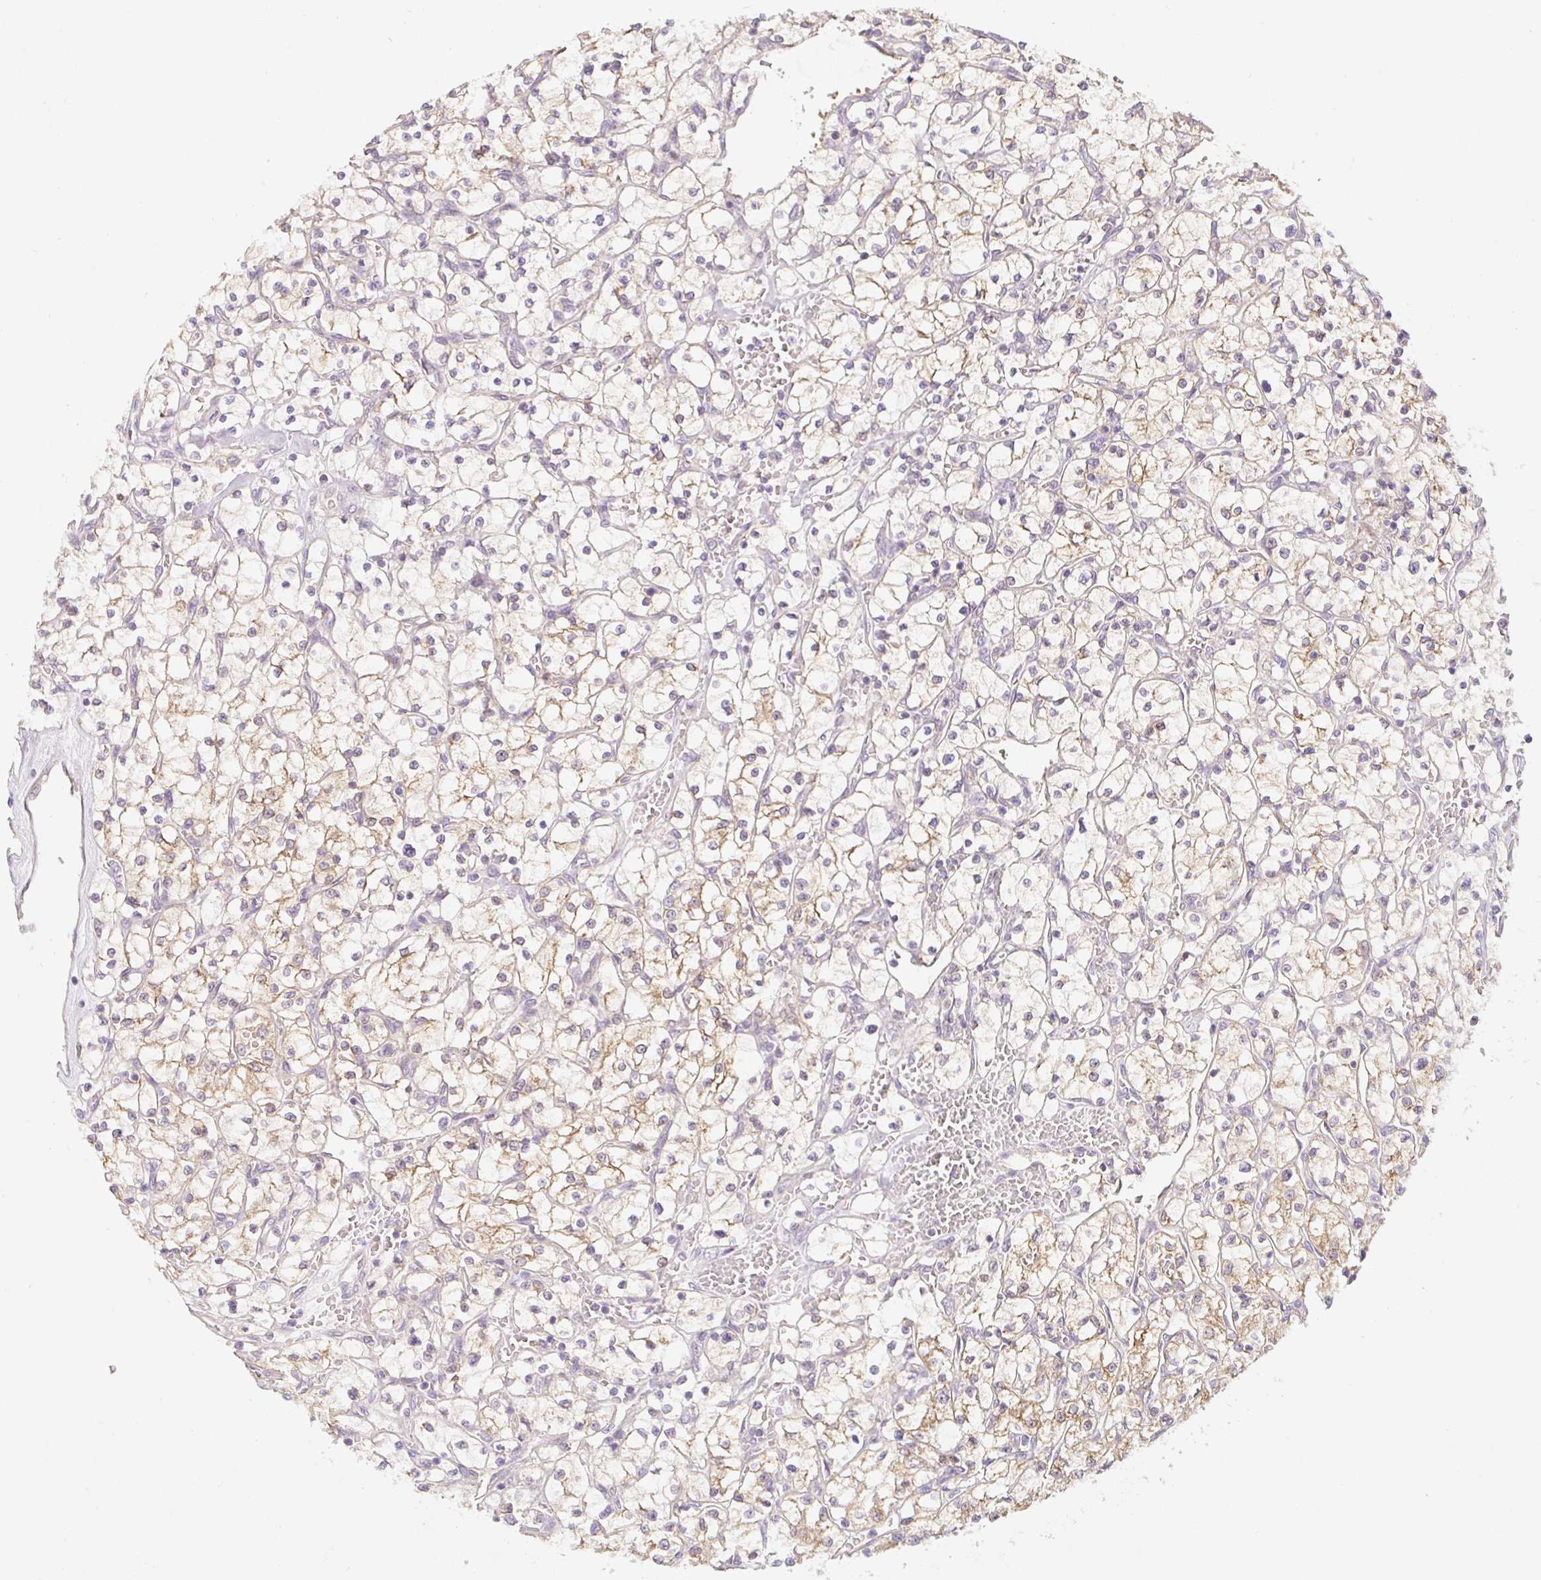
{"staining": {"intensity": "weak", "quantity": "25%-75%", "location": "cytoplasmic/membranous"}, "tissue": "renal cancer", "cell_type": "Tumor cells", "image_type": "cancer", "snomed": [{"axis": "morphology", "description": "Adenocarcinoma, NOS"}, {"axis": "topography", "description": "Kidney"}], "caption": "An immunohistochemistry micrograph of neoplastic tissue is shown. Protein staining in brown labels weak cytoplasmic/membranous positivity in renal cancer (adenocarcinoma) within tumor cells.", "gene": "MIA2", "patient": {"sex": "female", "age": 64}}